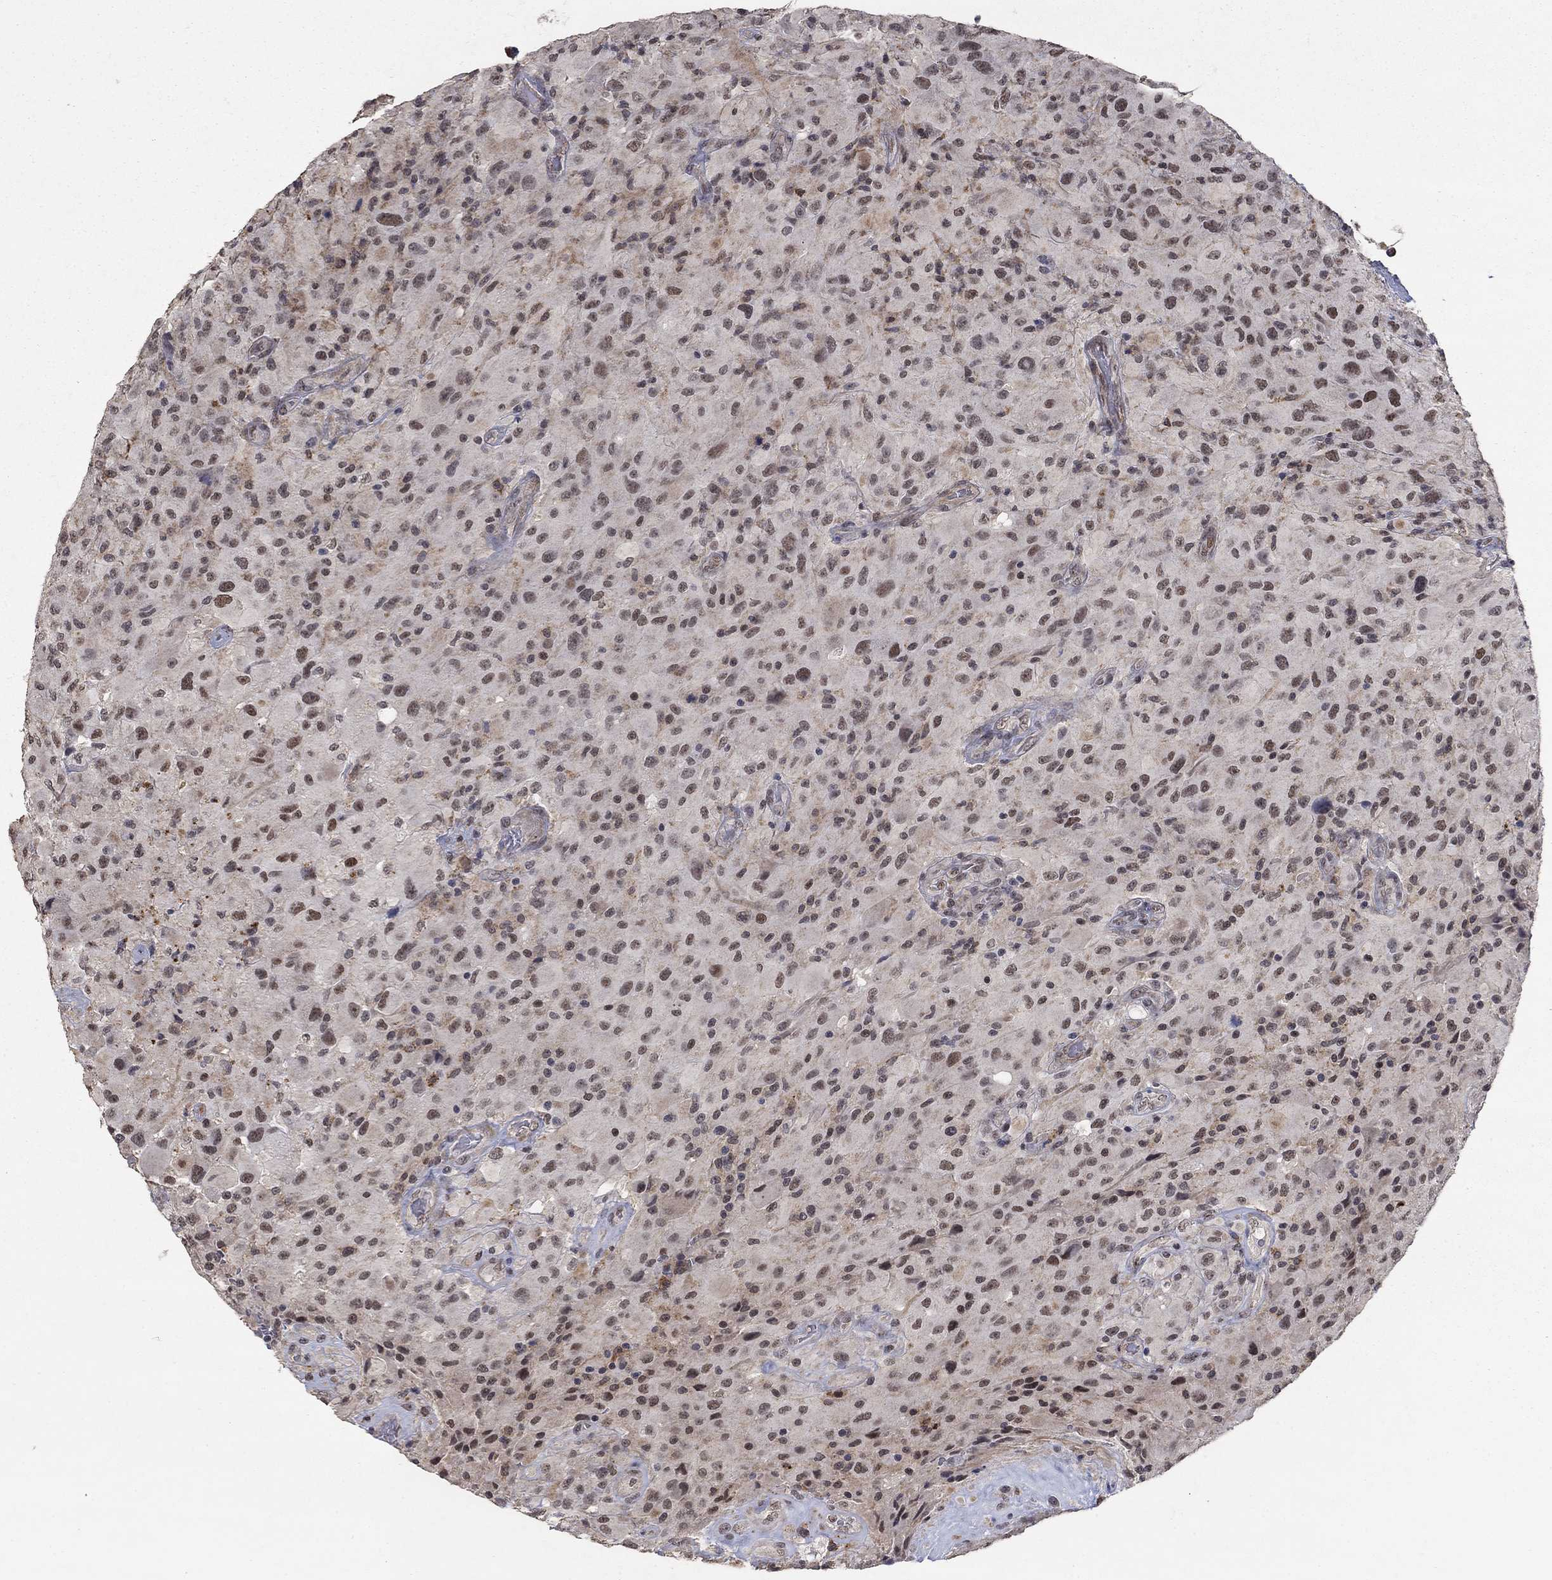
{"staining": {"intensity": "weak", "quantity": "<25%", "location": "nuclear"}, "tissue": "glioma", "cell_type": "Tumor cells", "image_type": "cancer", "snomed": [{"axis": "morphology", "description": "Glioma, malignant, High grade"}, {"axis": "topography", "description": "Cerebral cortex"}], "caption": "Histopathology image shows no significant protein positivity in tumor cells of glioma. The staining was performed using DAB (3,3'-diaminobenzidine) to visualize the protein expression in brown, while the nuclei were stained in blue with hematoxylin (Magnification: 20x).", "gene": "GRIA3", "patient": {"sex": "male", "age": 35}}